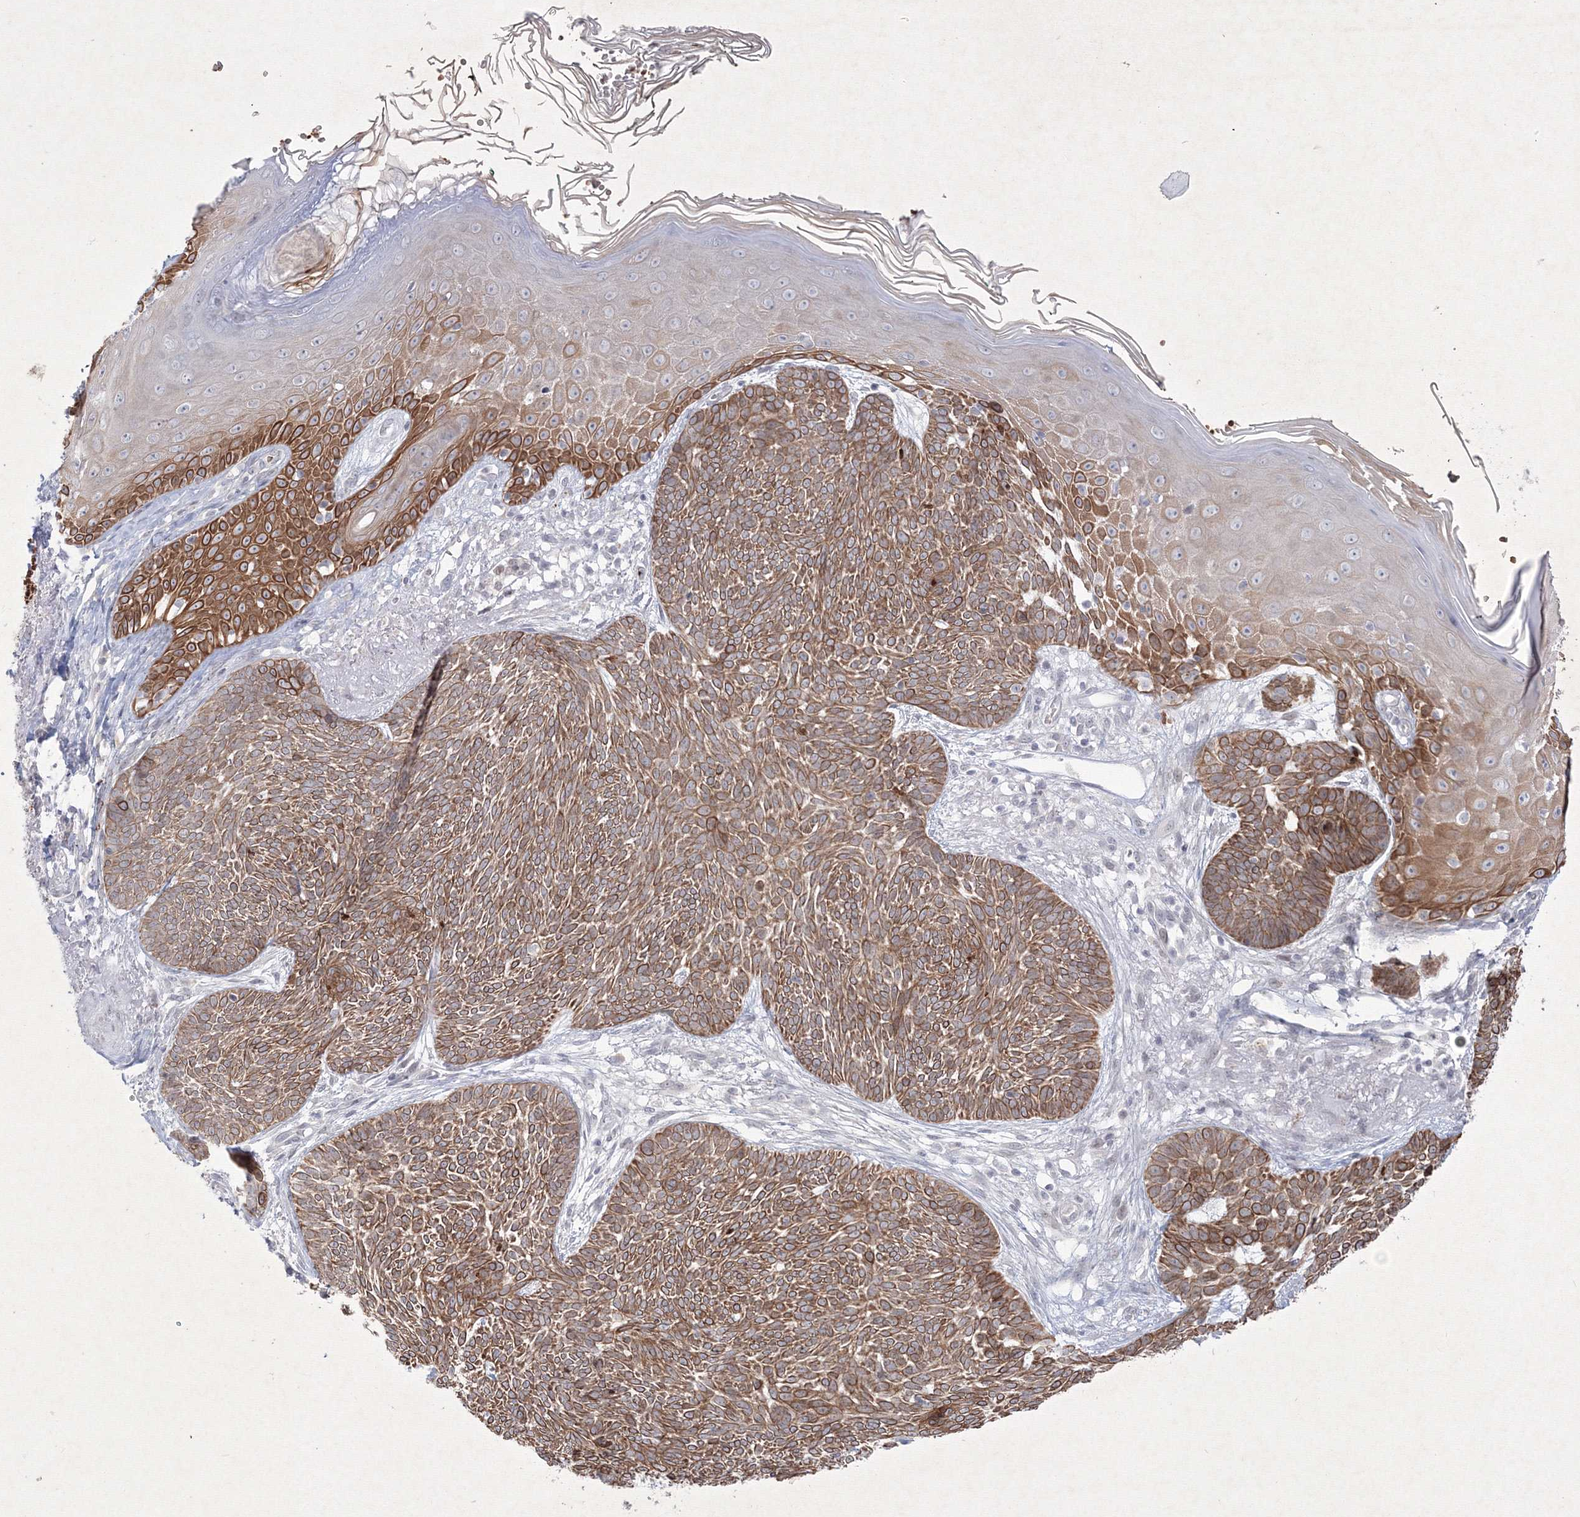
{"staining": {"intensity": "moderate", "quantity": ">75%", "location": "cytoplasmic/membranous"}, "tissue": "skin cancer", "cell_type": "Tumor cells", "image_type": "cancer", "snomed": [{"axis": "morphology", "description": "Normal tissue, NOS"}, {"axis": "morphology", "description": "Basal cell carcinoma"}, {"axis": "topography", "description": "Skin"}], "caption": "Protein expression analysis of basal cell carcinoma (skin) shows moderate cytoplasmic/membranous positivity in approximately >75% of tumor cells.", "gene": "NXPE3", "patient": {"sex": "male", "age": 64}}